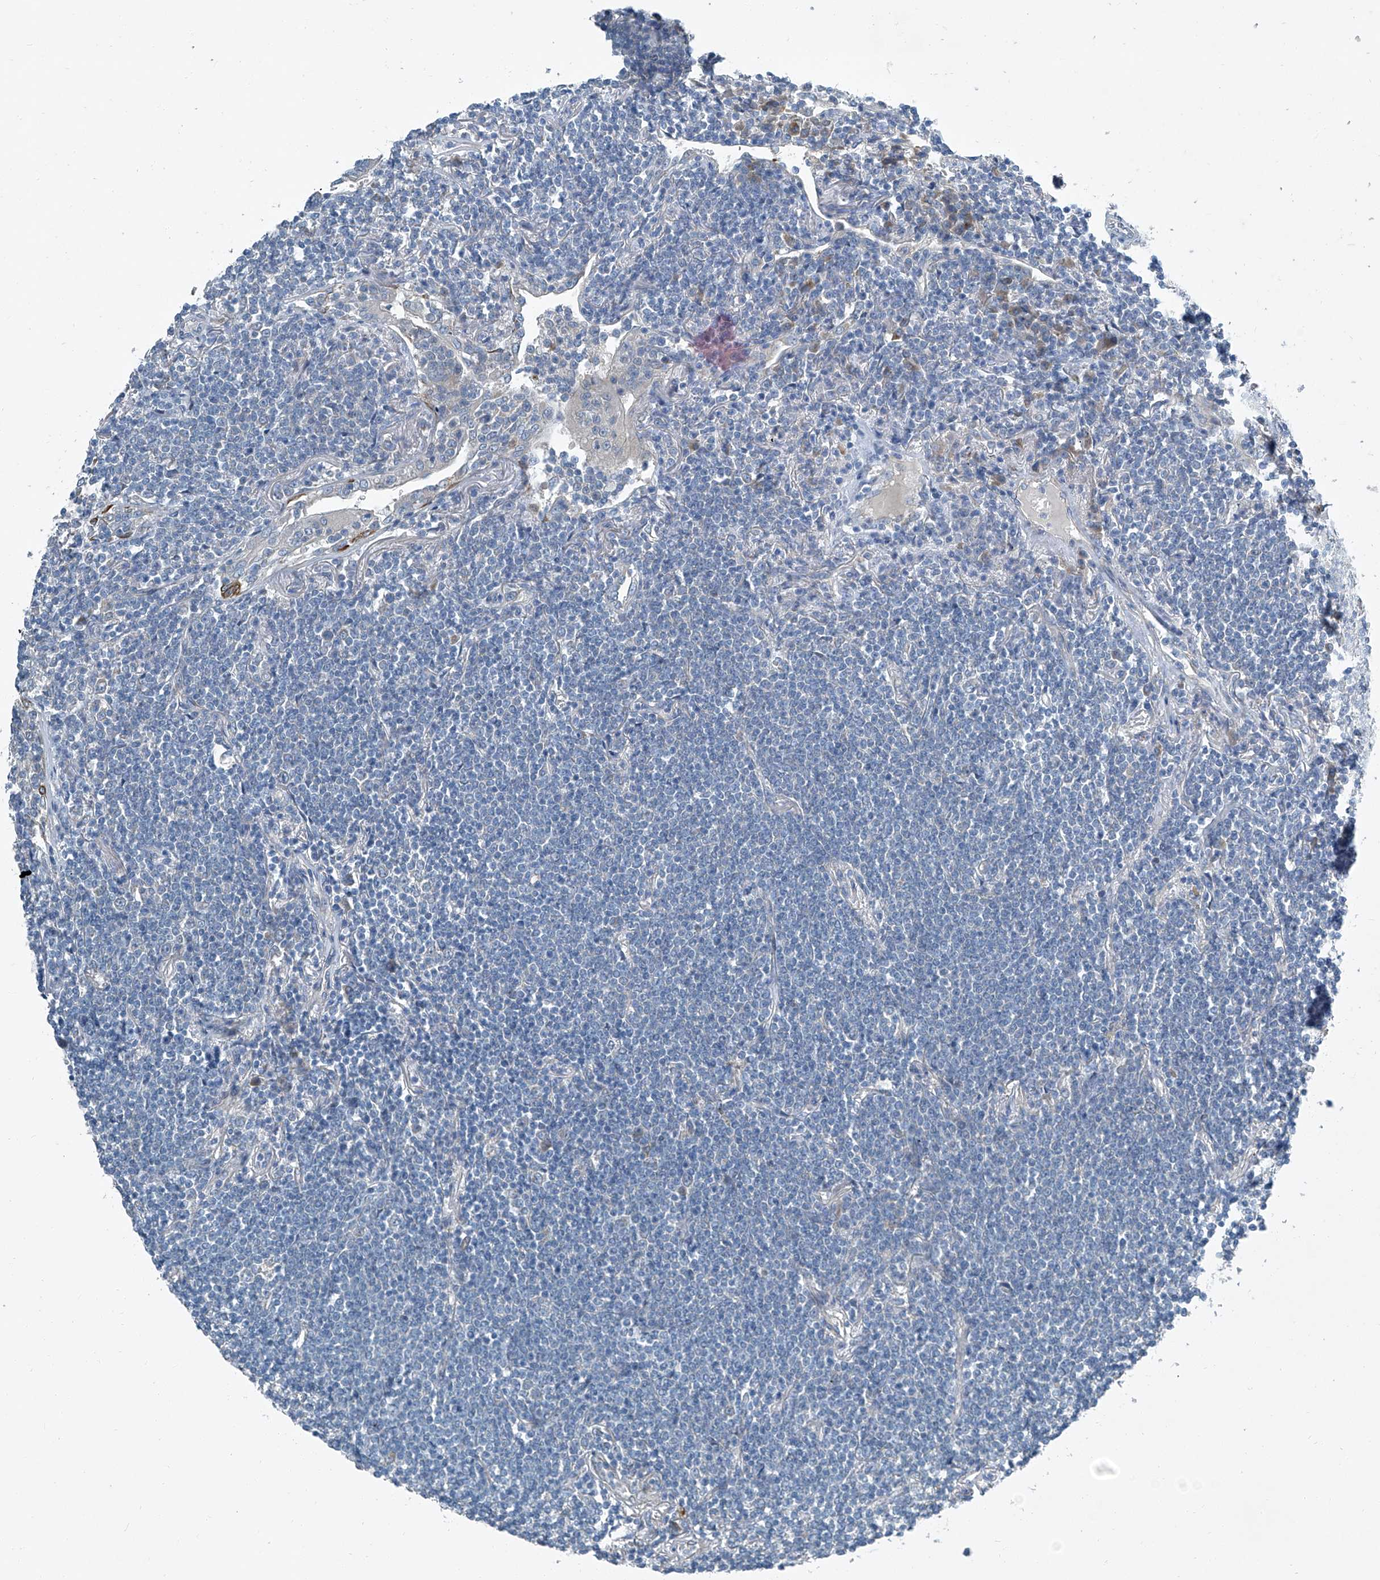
{"staining": {"intensity": "negative", "quantity": "none", "location": "none"}, "tissue": "lymphoma", "cell_type": "Tumor cells", "image_type": "cancer", "snomed": [{"axis": "morphology", "description": "Malignant lymphoma, non-Hodgkin's type, Low grade"}, {"axis": "topography", "description": "Lung"}], "caption": "Image shows no significant protein expression in tumor cells of lymphoma.", "gene": "SLC26A11", "patient": {"sex": "female", "age": 71}}